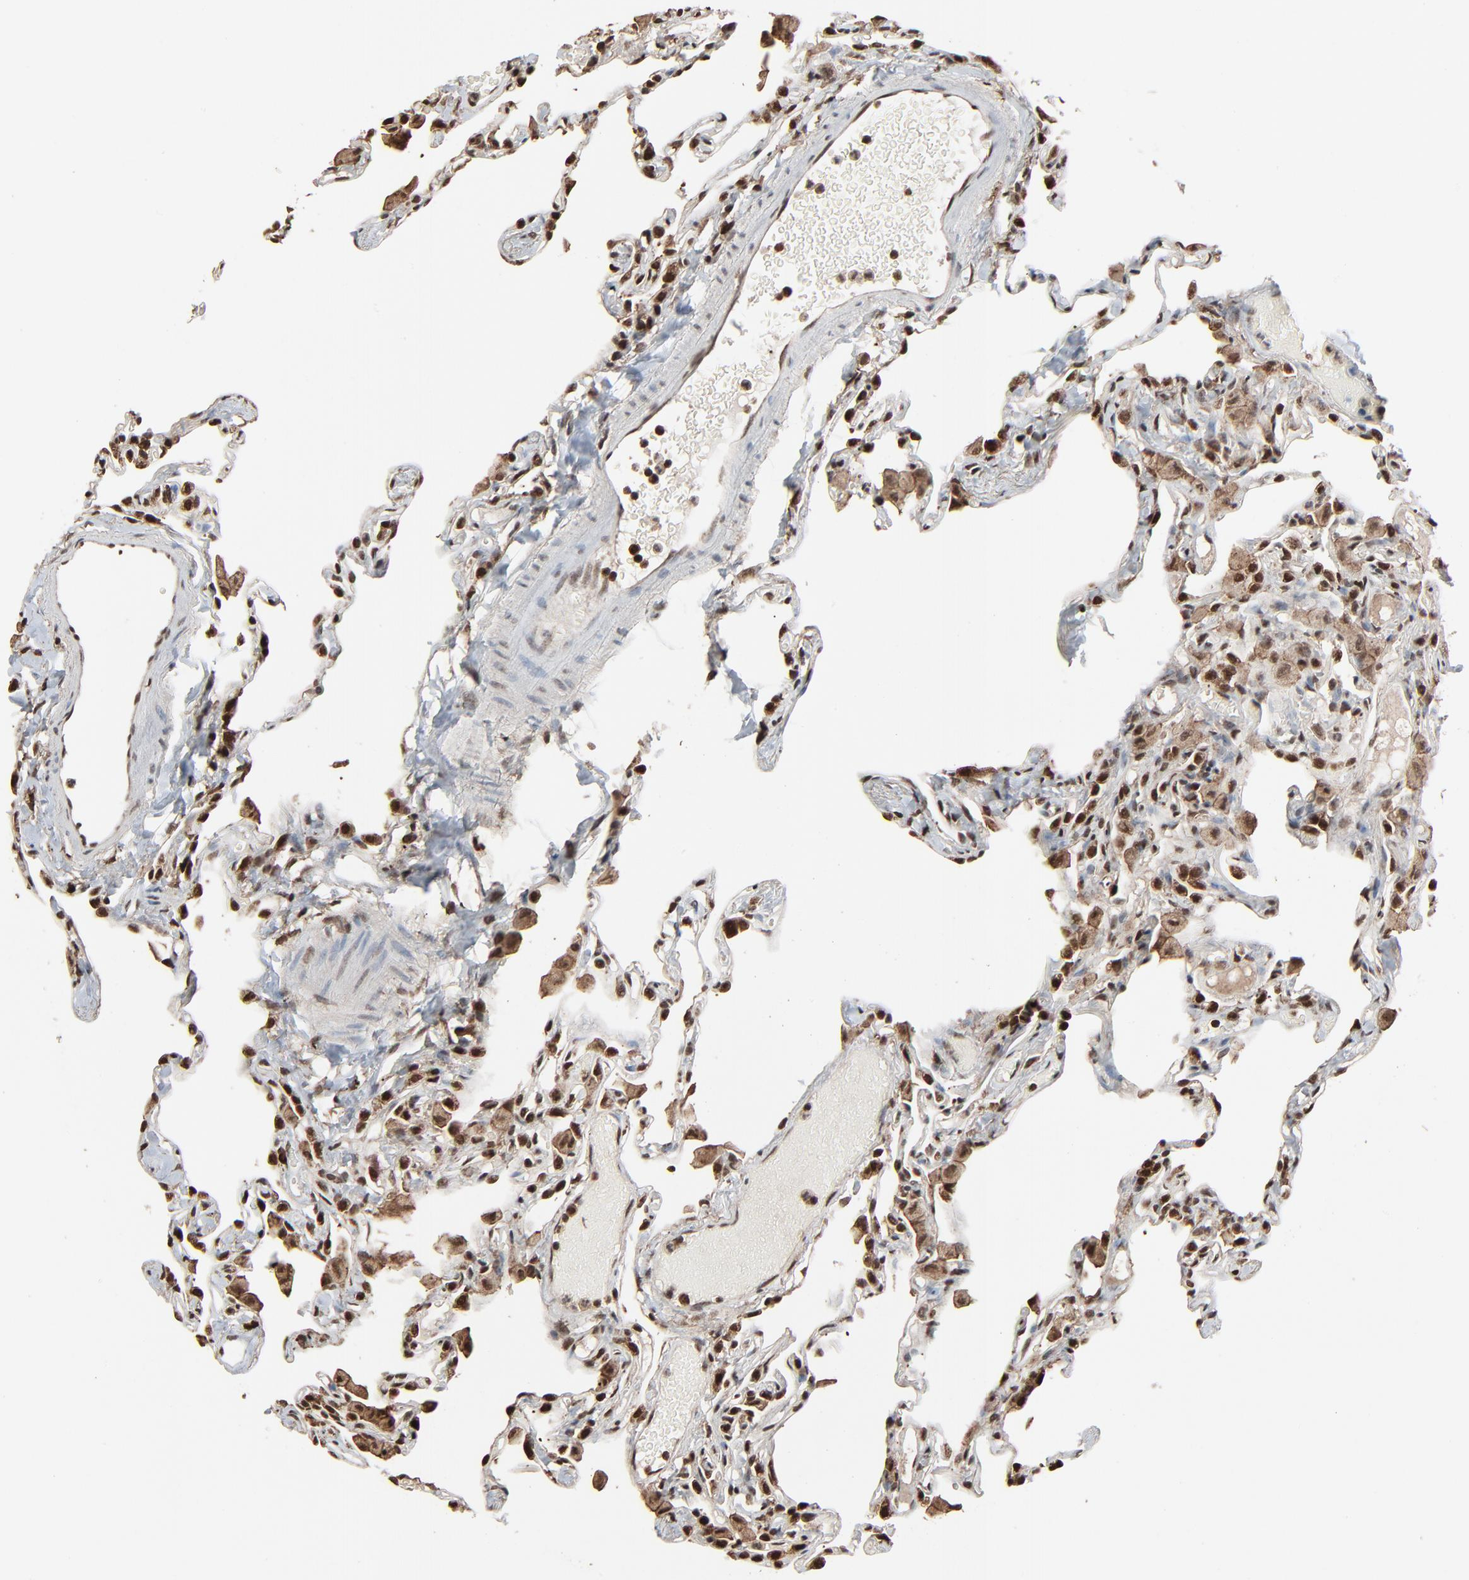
{"staining": {"intensity": "strong", "quantity": ">75%", "location": "nuclear"}, "tissue": "lung", "cell_type": "Alveolar cells", "image_type": "normal", "snomed": [{"axis": "morphology", "description": "Normal tissue, NOS"}, {"axis": "topography", "description": "Lung"}], "caption": "Human lung stained with a brown dye exhibits strong nuclear positive staining in about >75% of alveolar cells.", "gene": "RPS6KA3", "patient": {"sex": "female", "age": 49}}